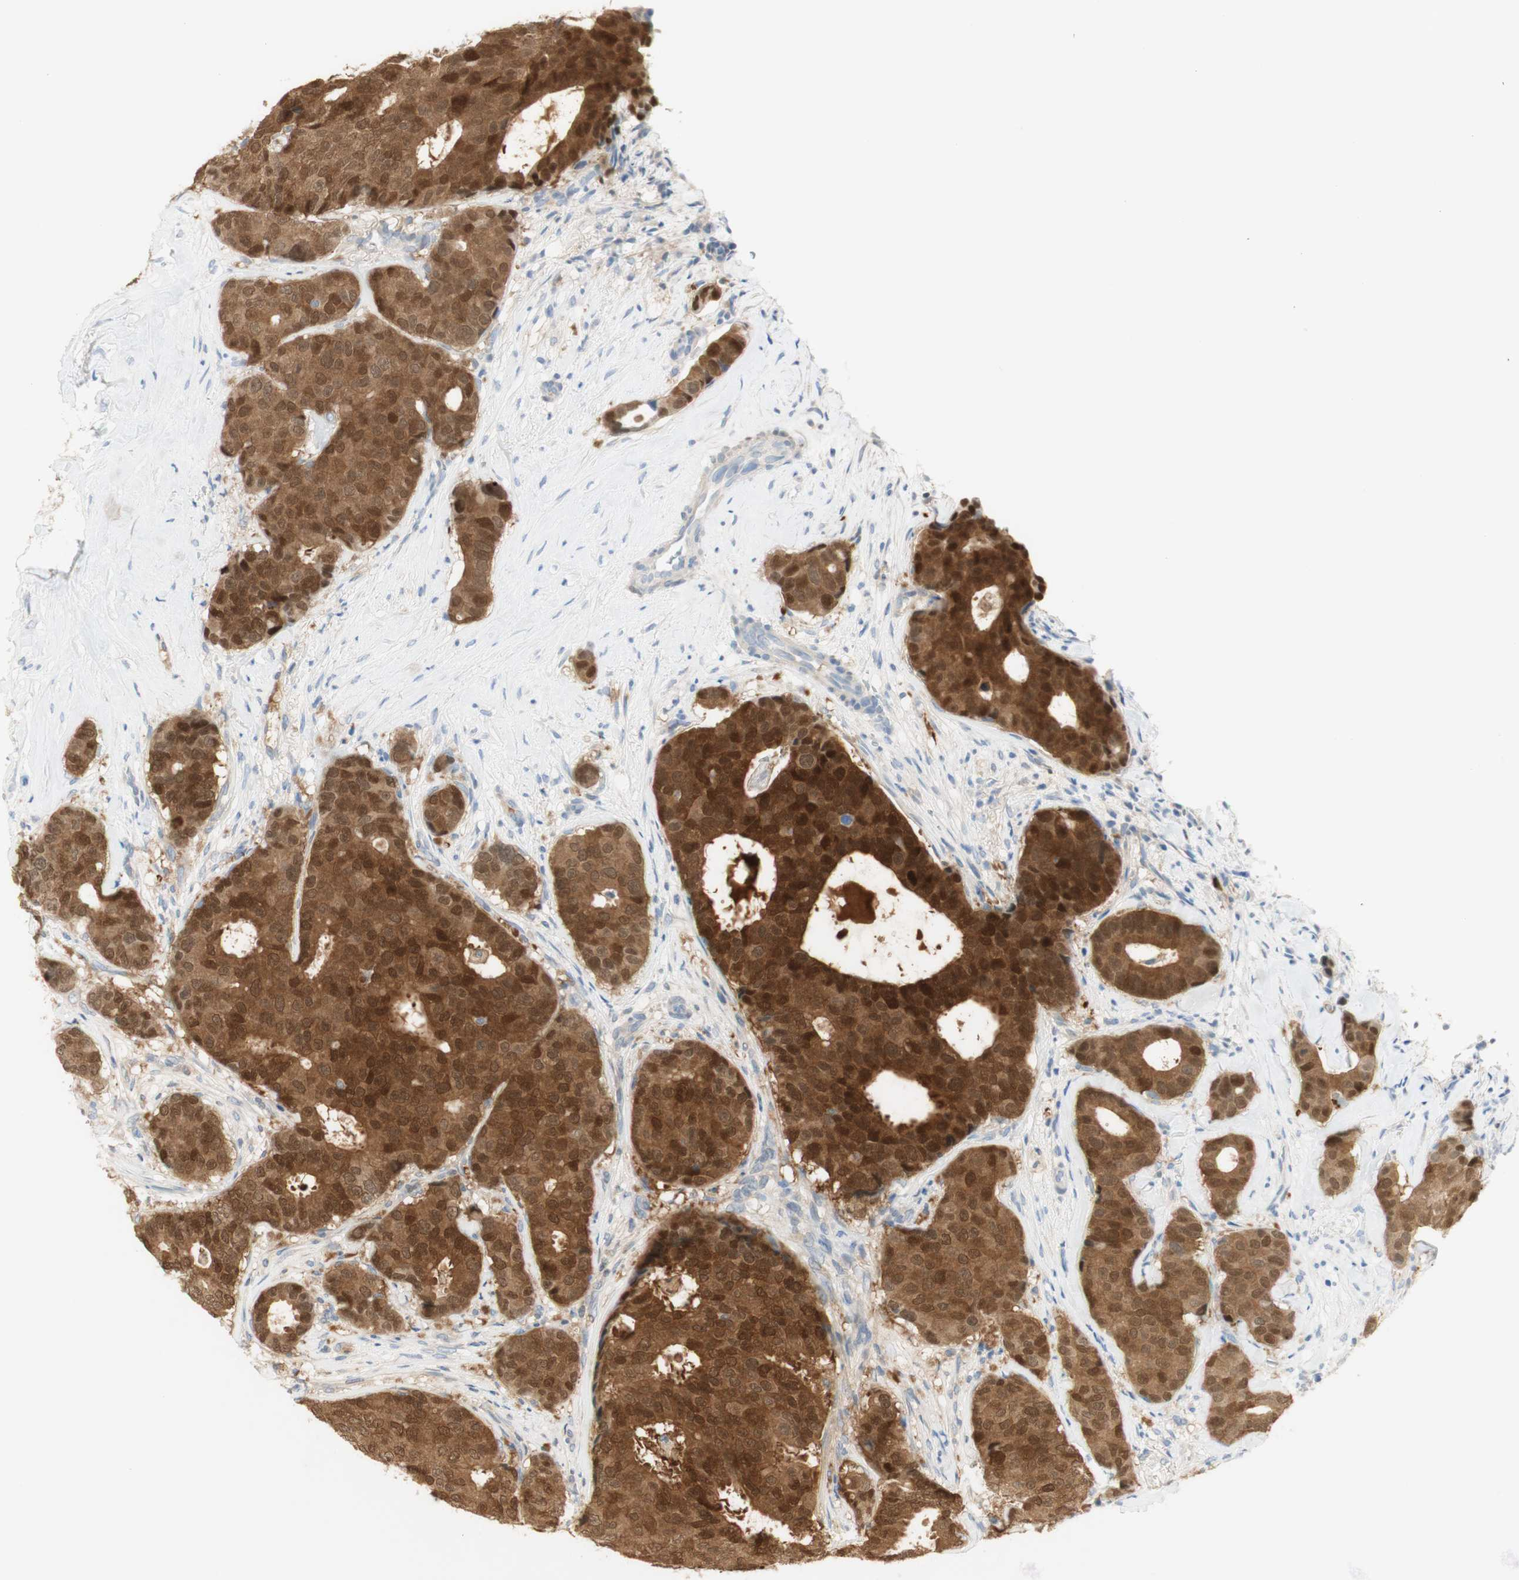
{"staining": {"intensity": "strong", "quantity": ">75%", "location": "cytoplasmic/membranous,nuclear"}, "tissue": "breast cancer", "cell_type": "Tumor cells", "image_type": "cancer", "snomed": [{"axis": "morphology", "description": "Duct carcinoma"}, {"axis": "topography", "description": "Breast"}], "caption": "High-power microscopy captured an IHC image of breast invasive ductal carcinoma, revealing strong cytoplasmic/membranous and nuclear staining in about >75% of tumor cells.", "gene": "SELENBP1", "patient": {"sex": "female", "age": 75}}